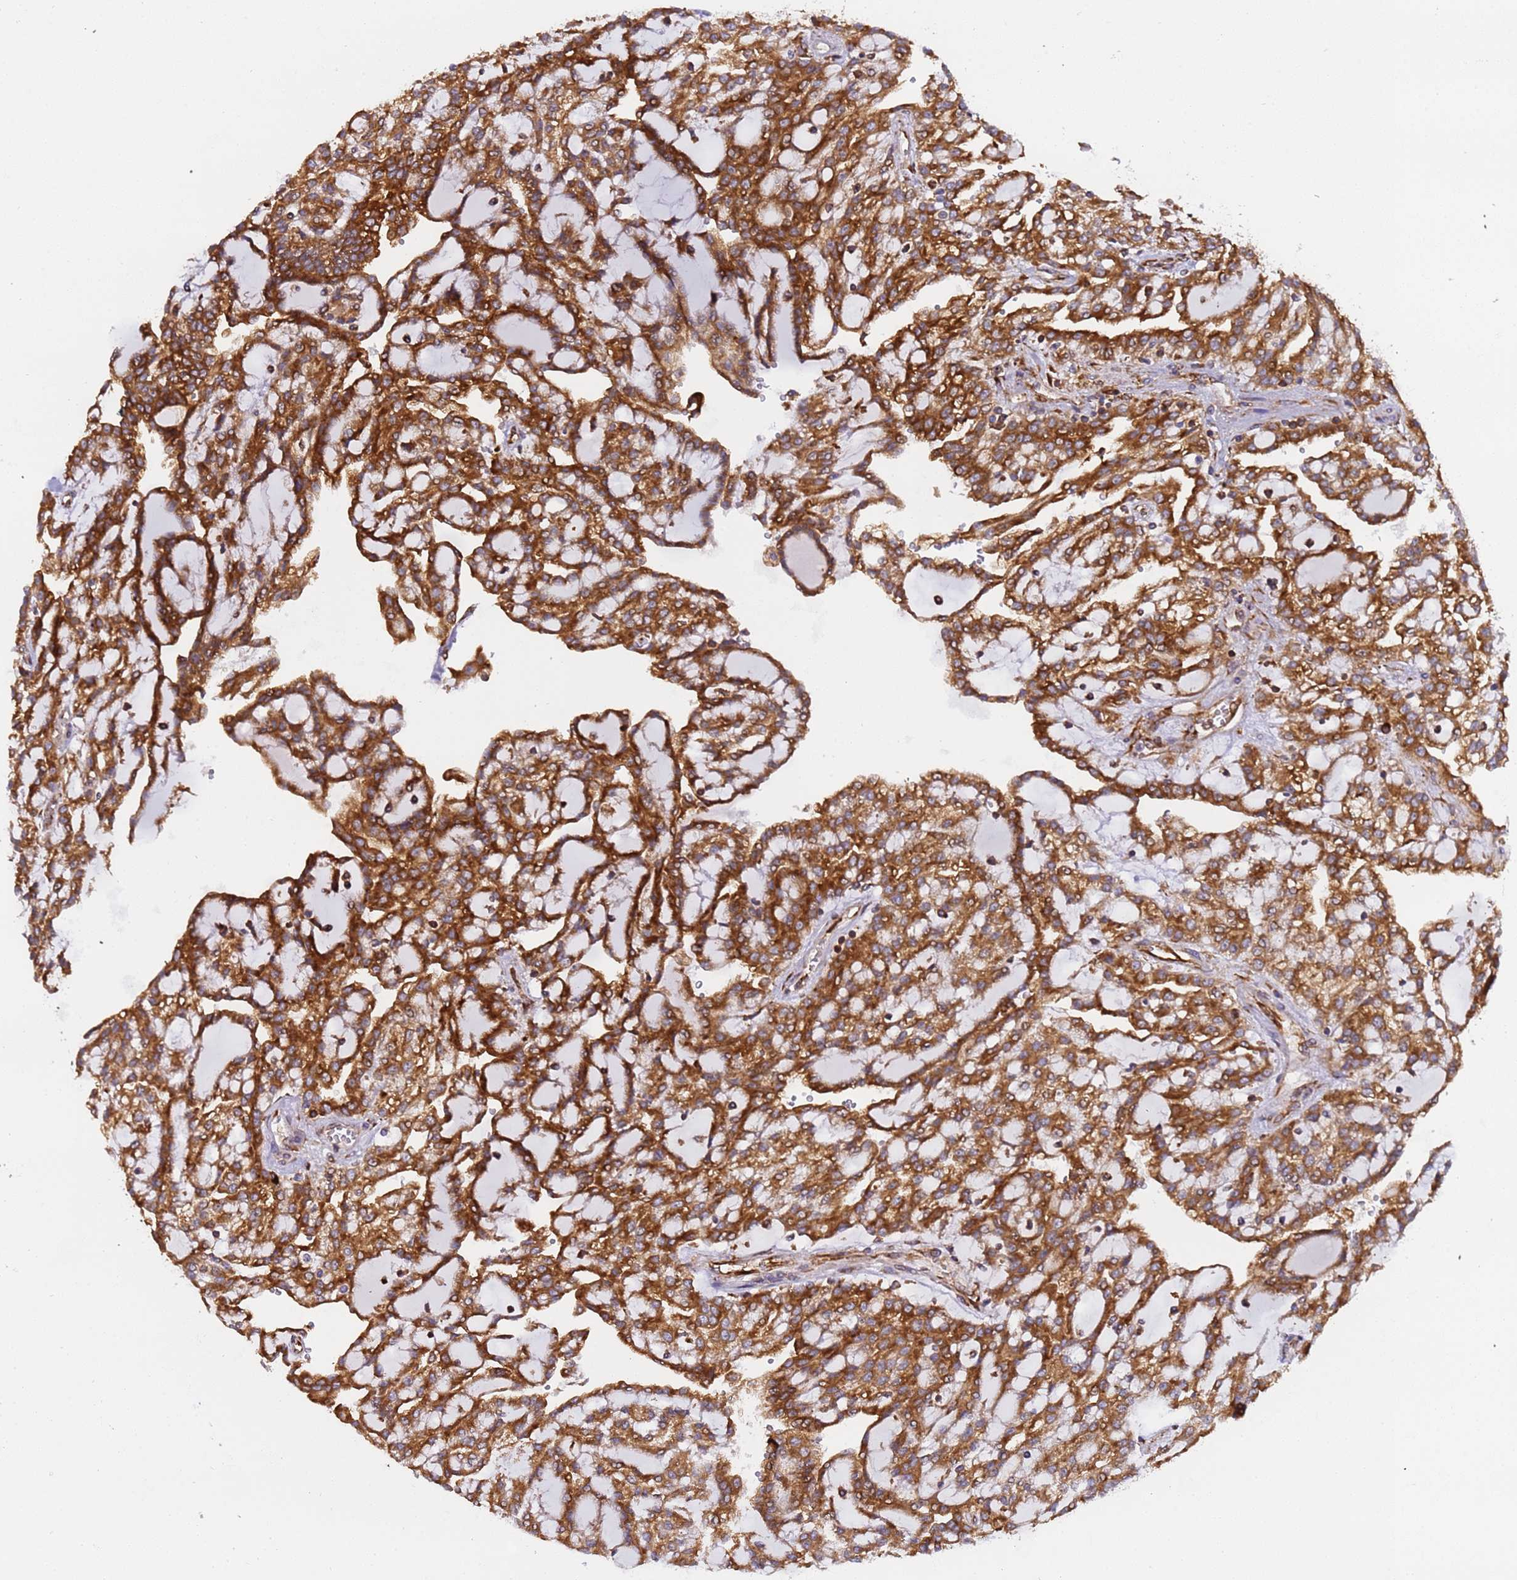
{"staining": {"intensity": "strong", "quantity": ">75%", "location": "cytoplasmic/membranous"}, "tissue": "renal cancer", "cell_type": "Tumor cells", "image_type": "cancer", "snomed": [{"axis": "morphology", "description": "Adenocarcinoma, NOS"}, {"axis": "topography", "description": "Kidney"}], "caption": "This is an image of immunohistochemistry staining of renal adenocarcinoma, which shows strong expression in the cytoplasmic/membranous of tumor cells.", "gene": "RPL36", "patient": {"sex": "male", "age": 63}}